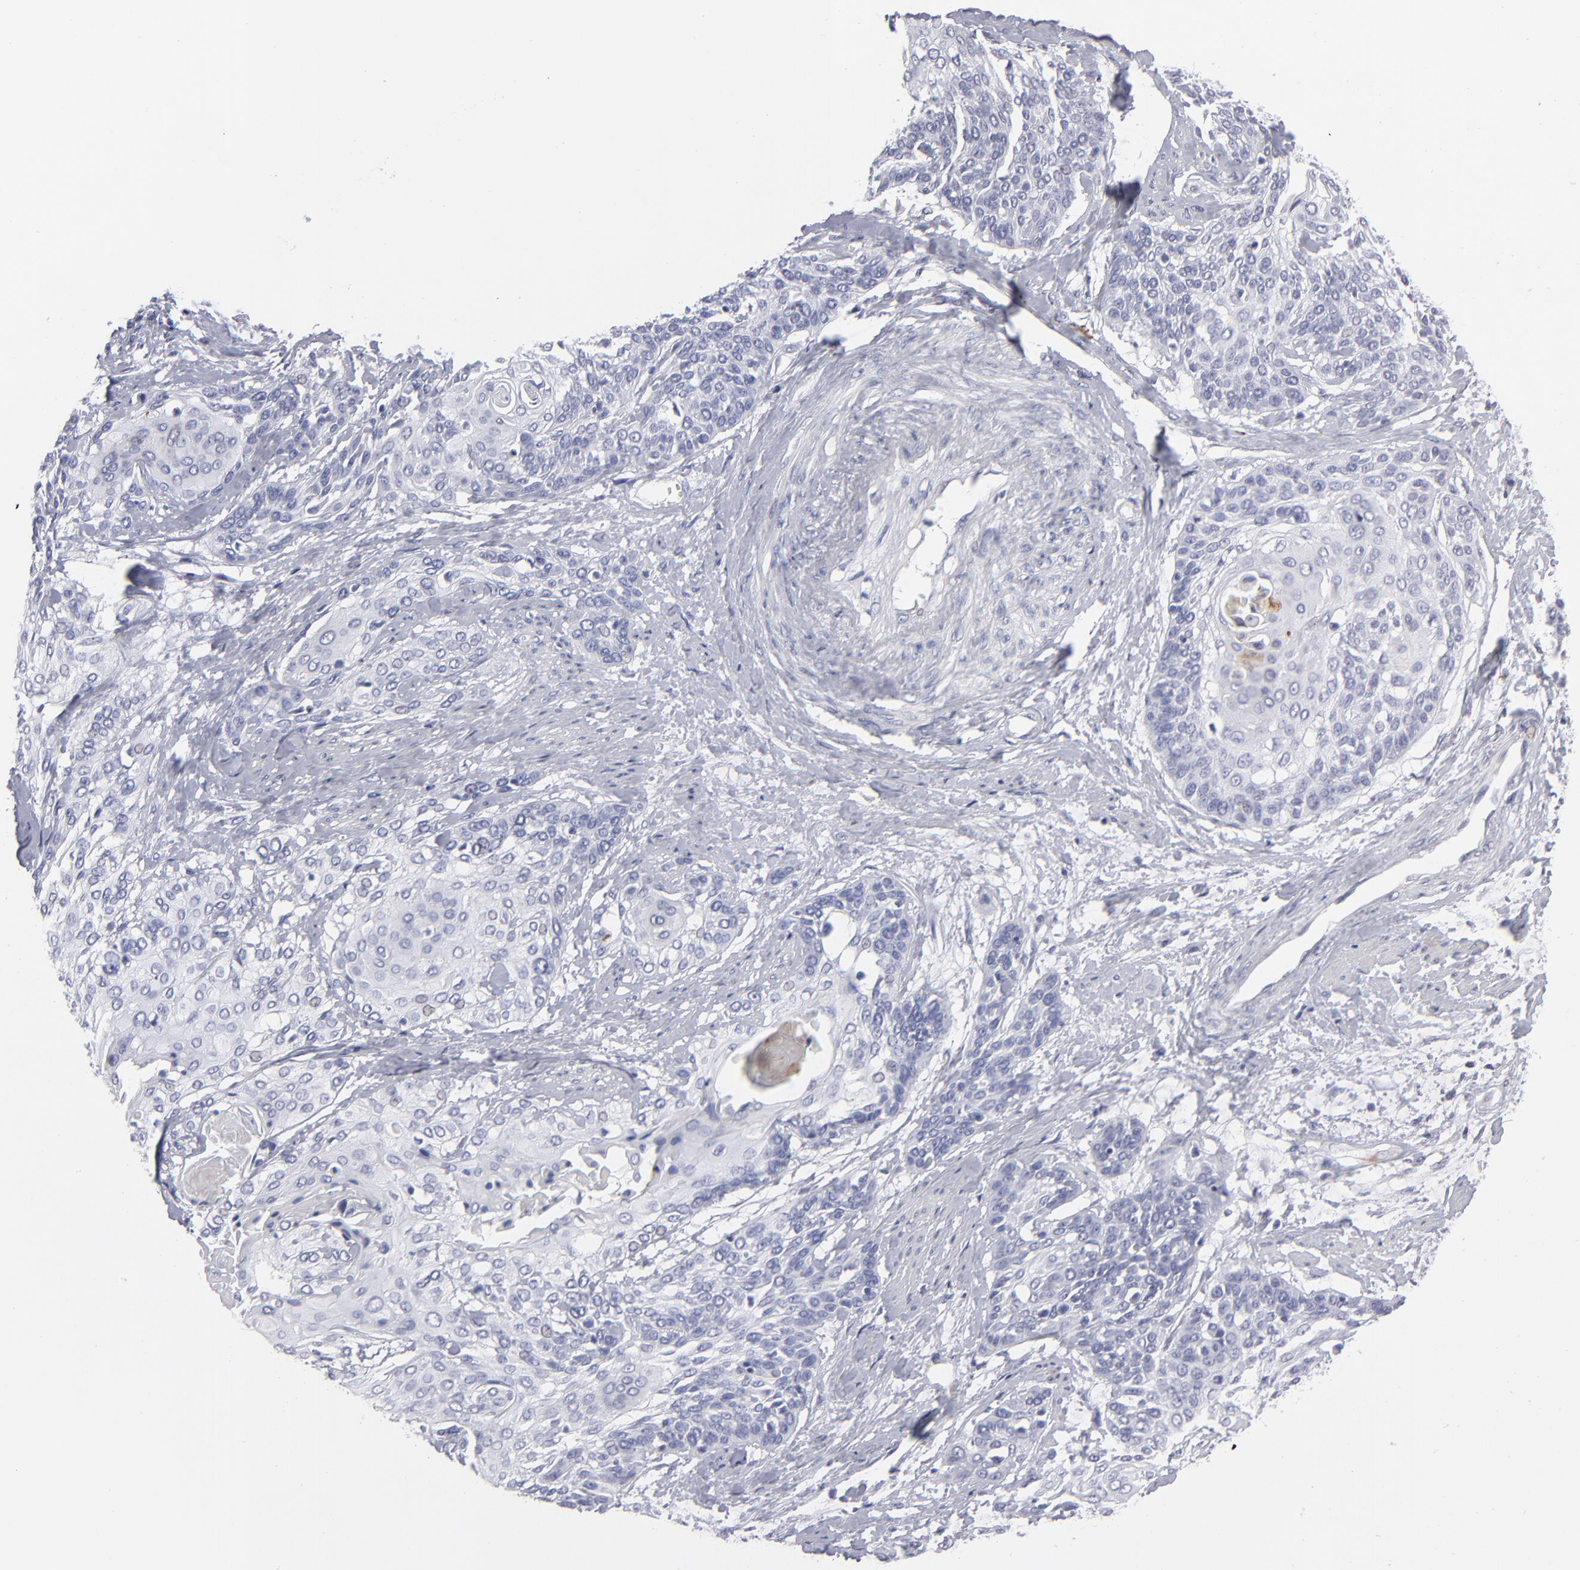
{"staining": {"intensity": "negative", "quantity": "none", "location": "none"}, "tissue": "cervical cancer", "cell_type": "Tumor cells", "image_type": "cancer", "snomed": [{"axis": "morphology", "description": "Squamous cell carcinoma, NOS"}, {"axis": "topography", "description": "Cervix"}], "caption": "An image of human cervical cancer (squamous cell carcinoma) is negative for staining in tumor cells. (DAB immunohistochemistry (IHC) with hematoxylin counter stain).", "gene": "CADM3", "patient": {"sex": "female", "age": 57}}